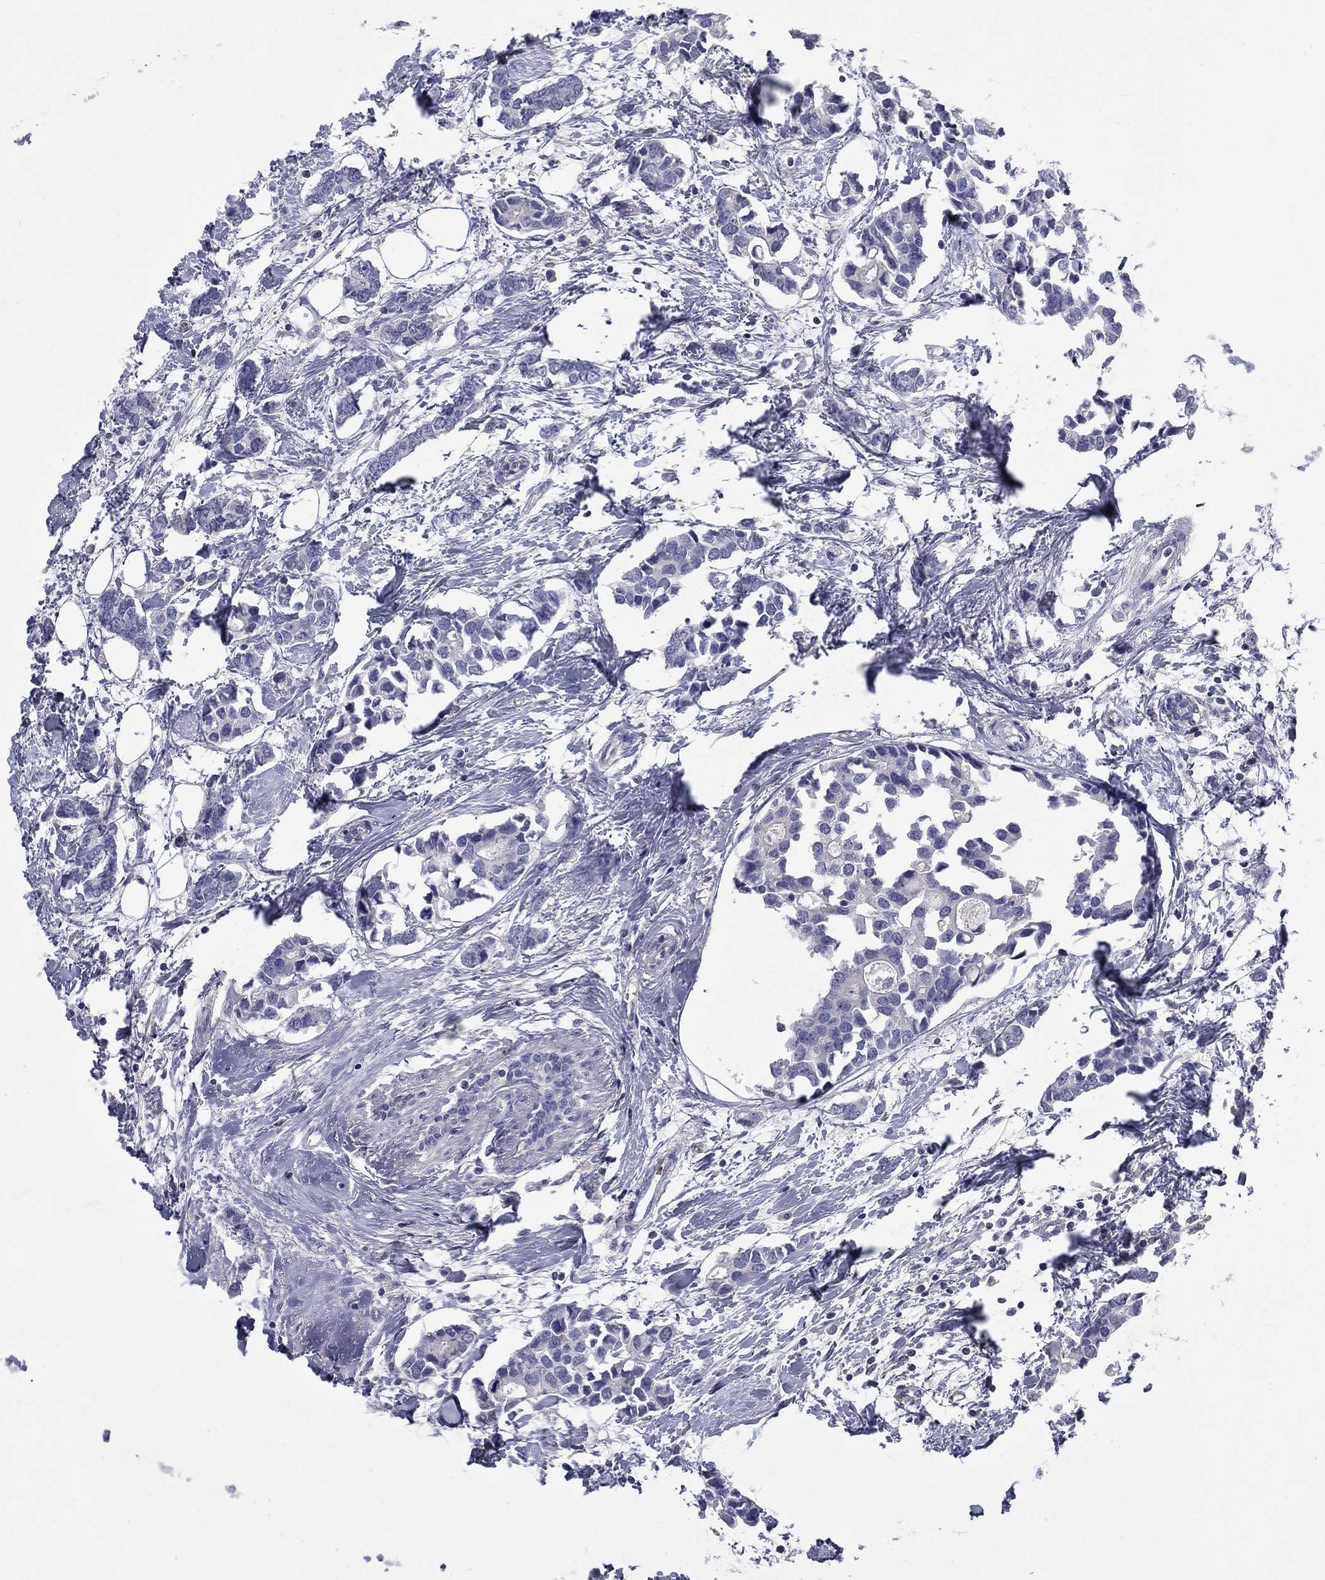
{"staining": {"intensity": "negative", "quantity": "none", "location": "none"}, "tissue": "breast cancer", "cell_type": "Tumor cells", "image_type": "cancer", "snomed": [{"axis": "morphology", "description": "Duct carcinoma"}, {"axis": "topography", "description": "Breast"}], "caption": "Tumor cells are negative for brown protein staining in breast cancer (invasive ductal carcinoma).", "gene": "PLEK", "patient": {"sex": "female", "age": 83}}